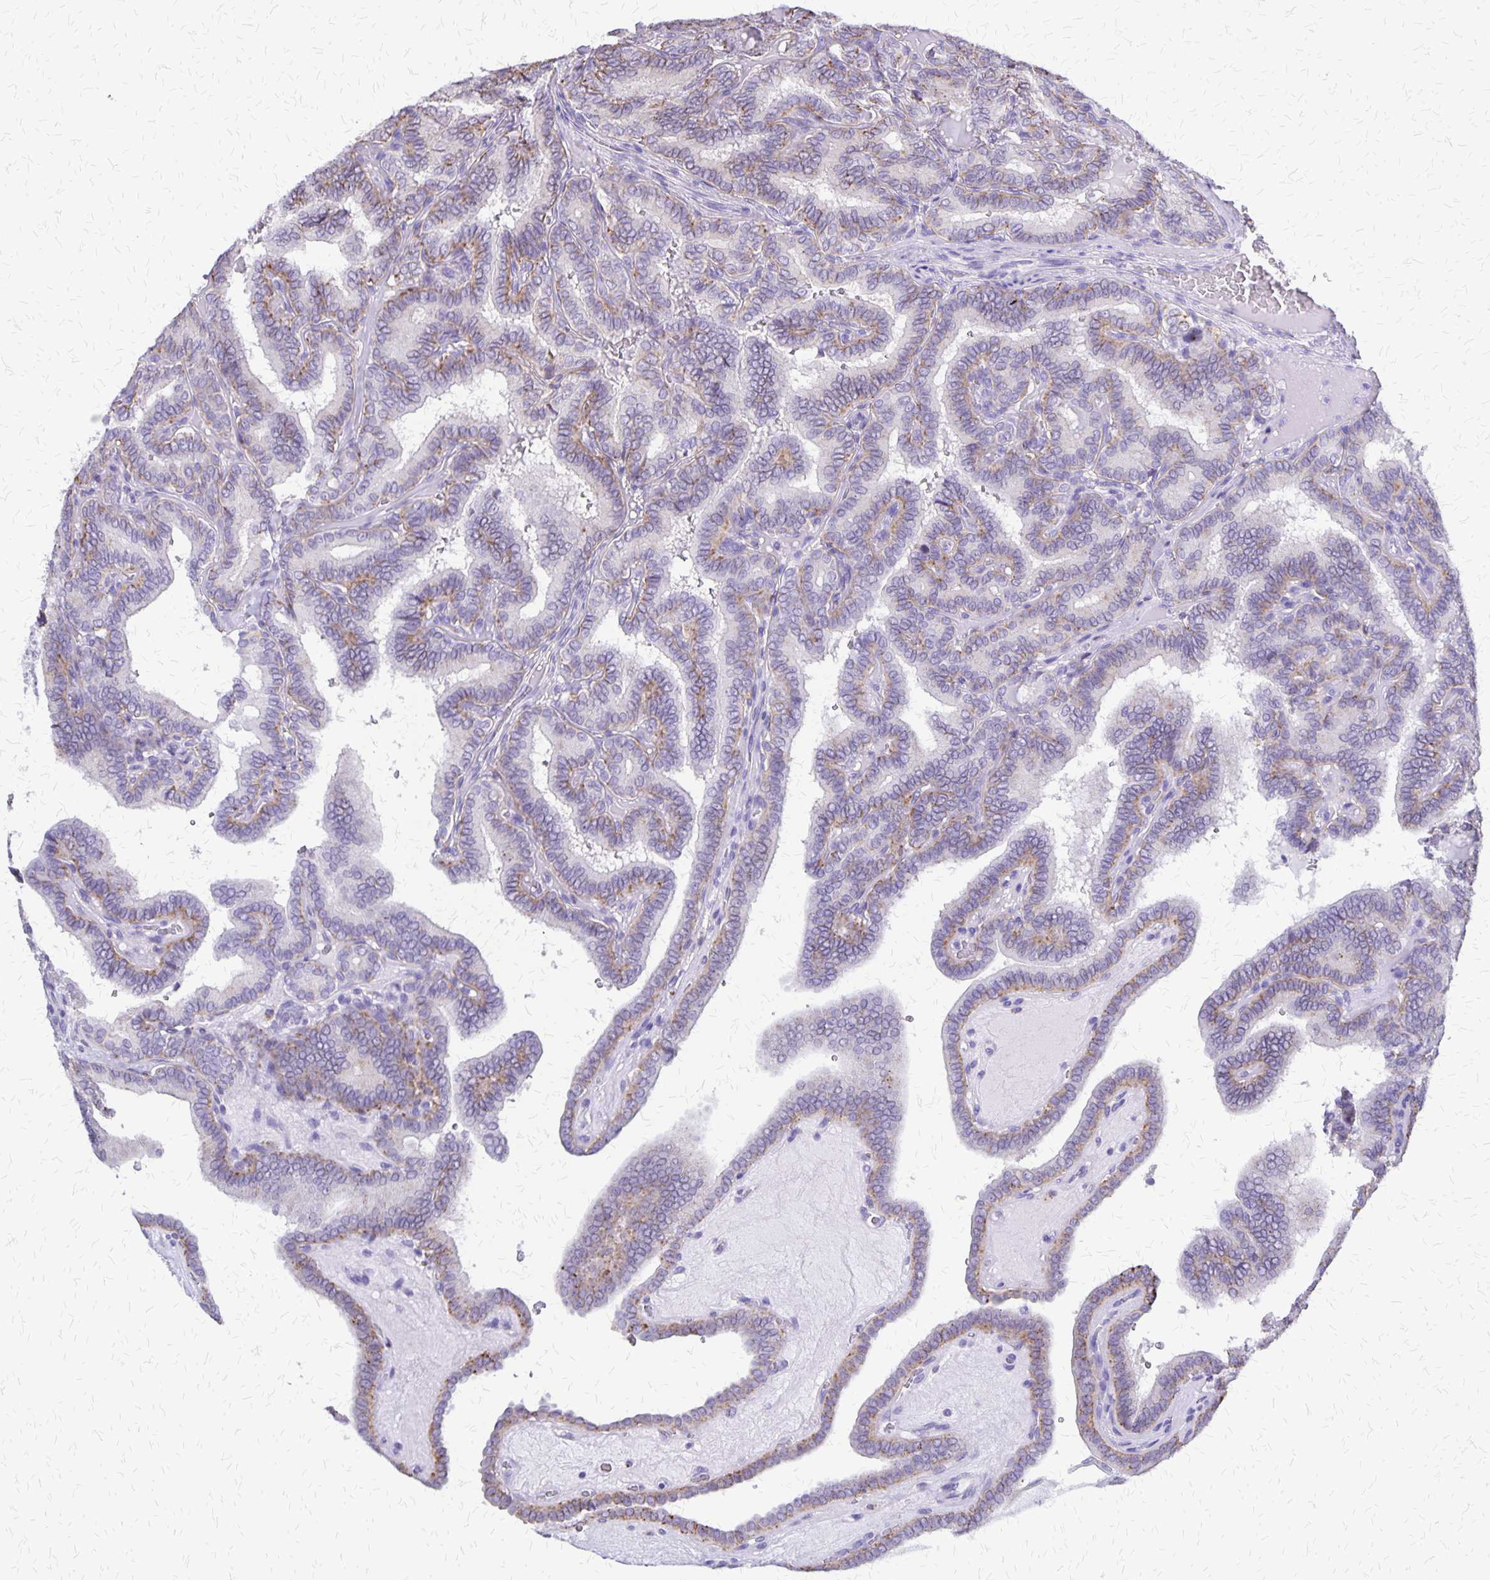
{"staining": {"intensity": "weak", "quantity": "25%-75%", "location": "cytoplasmic/membranous"}, "tissue": "thyroid cancer", "cell_type": "Tumor cells", "image_type": "cancer", "snomed": [{"axis": "morphology", "description": "Papillary adenocarcinoma, NOS"}, {"axis": "topography", "description": "Thyroid gland"}], "caption": "The photomicrograph reveals immunohistochemical staining of papillary adenocarcinoma (thyroid). There is weak cytoplasmic/membranous positivity is appreciated in about 25%-75% of tumor cells.", "gene": "SI", "patient": {"sex": "female", "age": 21}}